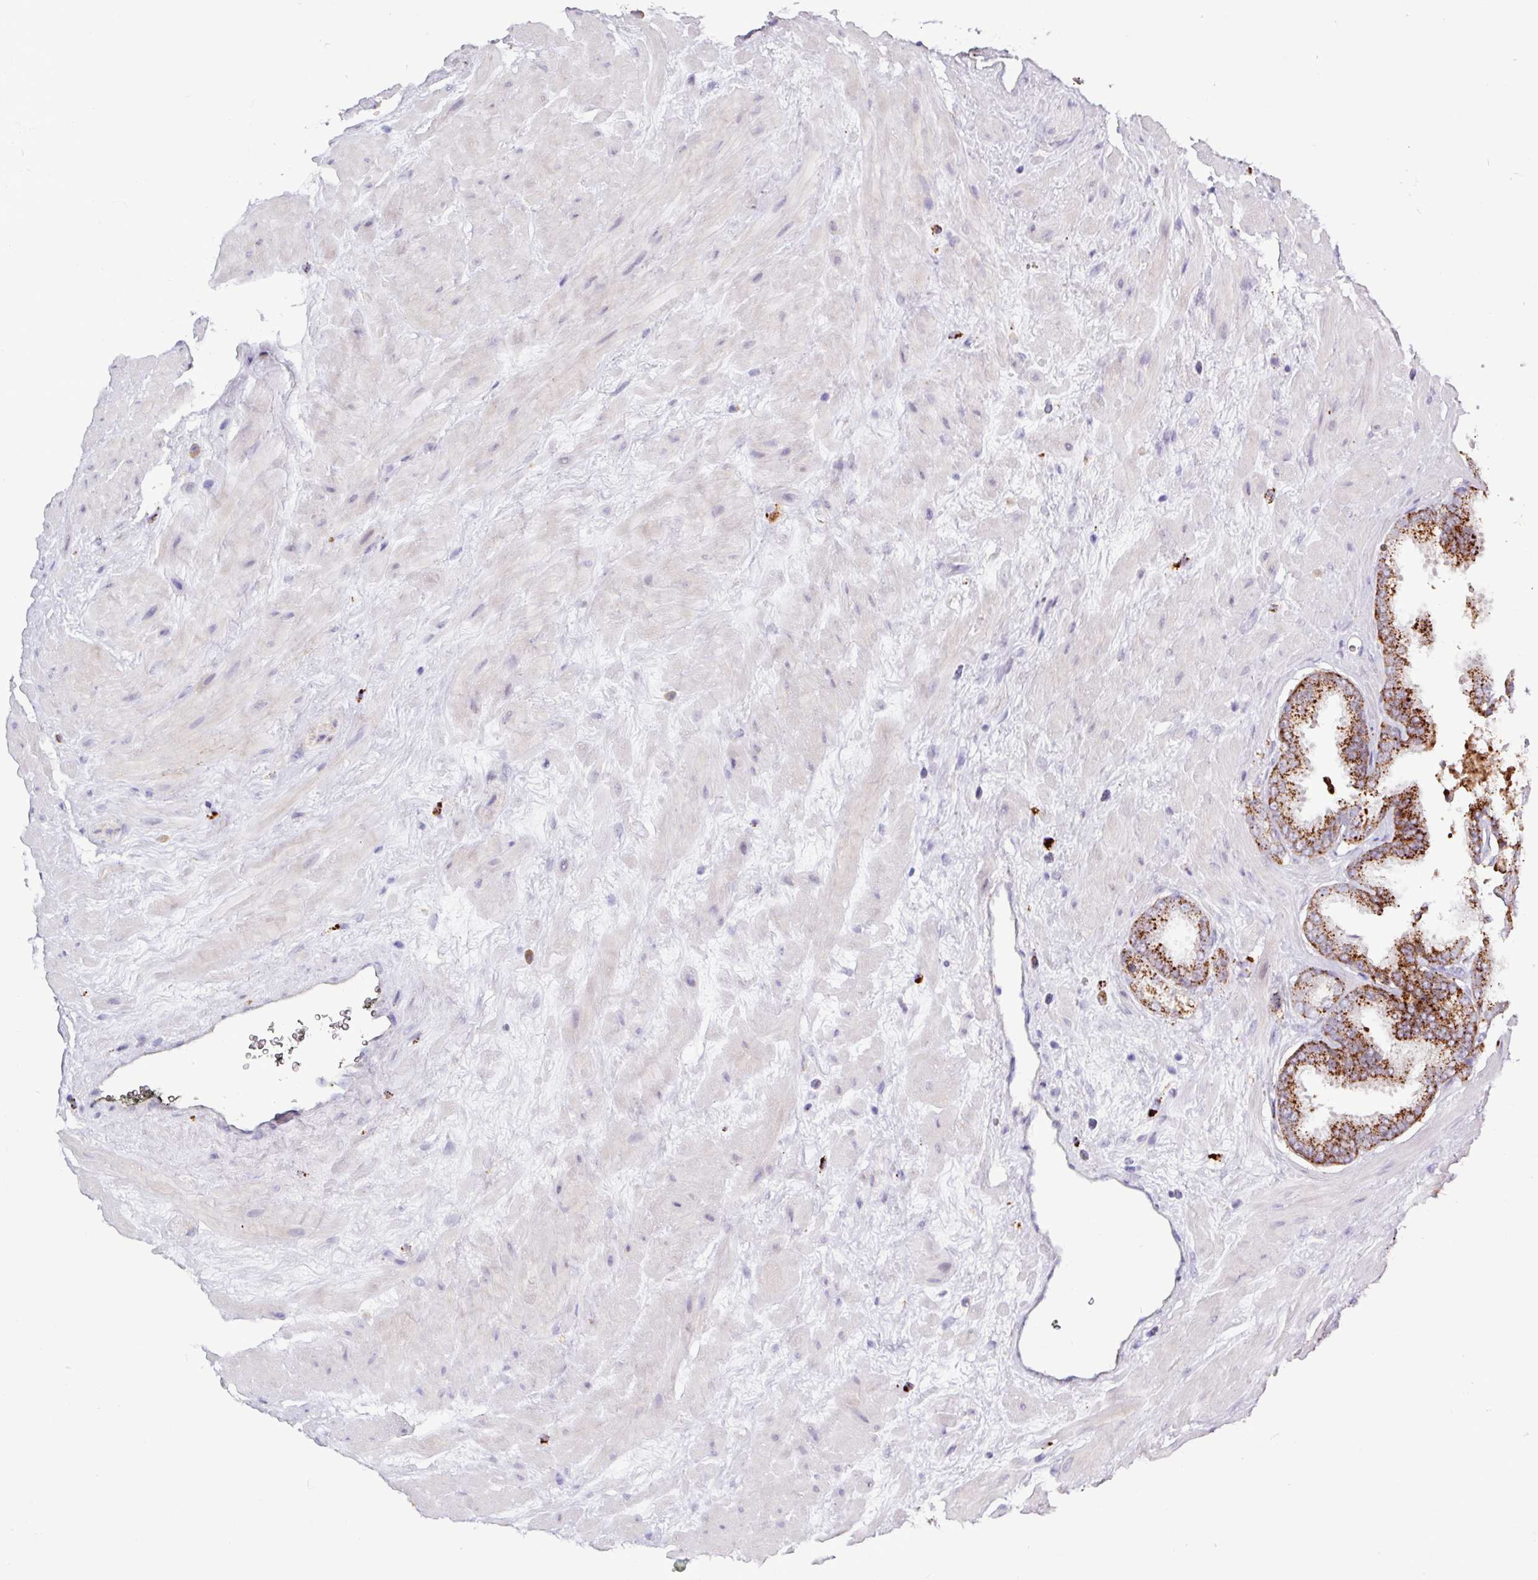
{"staining": {"intensity": "strong", "quantity": ">75%", "location": "cytoplasmic/membranous"}, "tissue": "prostate cancer", "cell_type": "Tumor cells", "image_type": "cancer", "snomed": [{"axis": "morphology", "description": "Adenocarcinoma, Low grade"}, {"axis": "topography", "description": "Prostate"}], "caption": "Adenocarcinoma (low-grade) (prostate) tissue displays strong cytoplasmic/membranous expression in approximately >75% of tumor cells", "gene": "AMIGO2", "patient": {"sex": "male", "age": 62}}